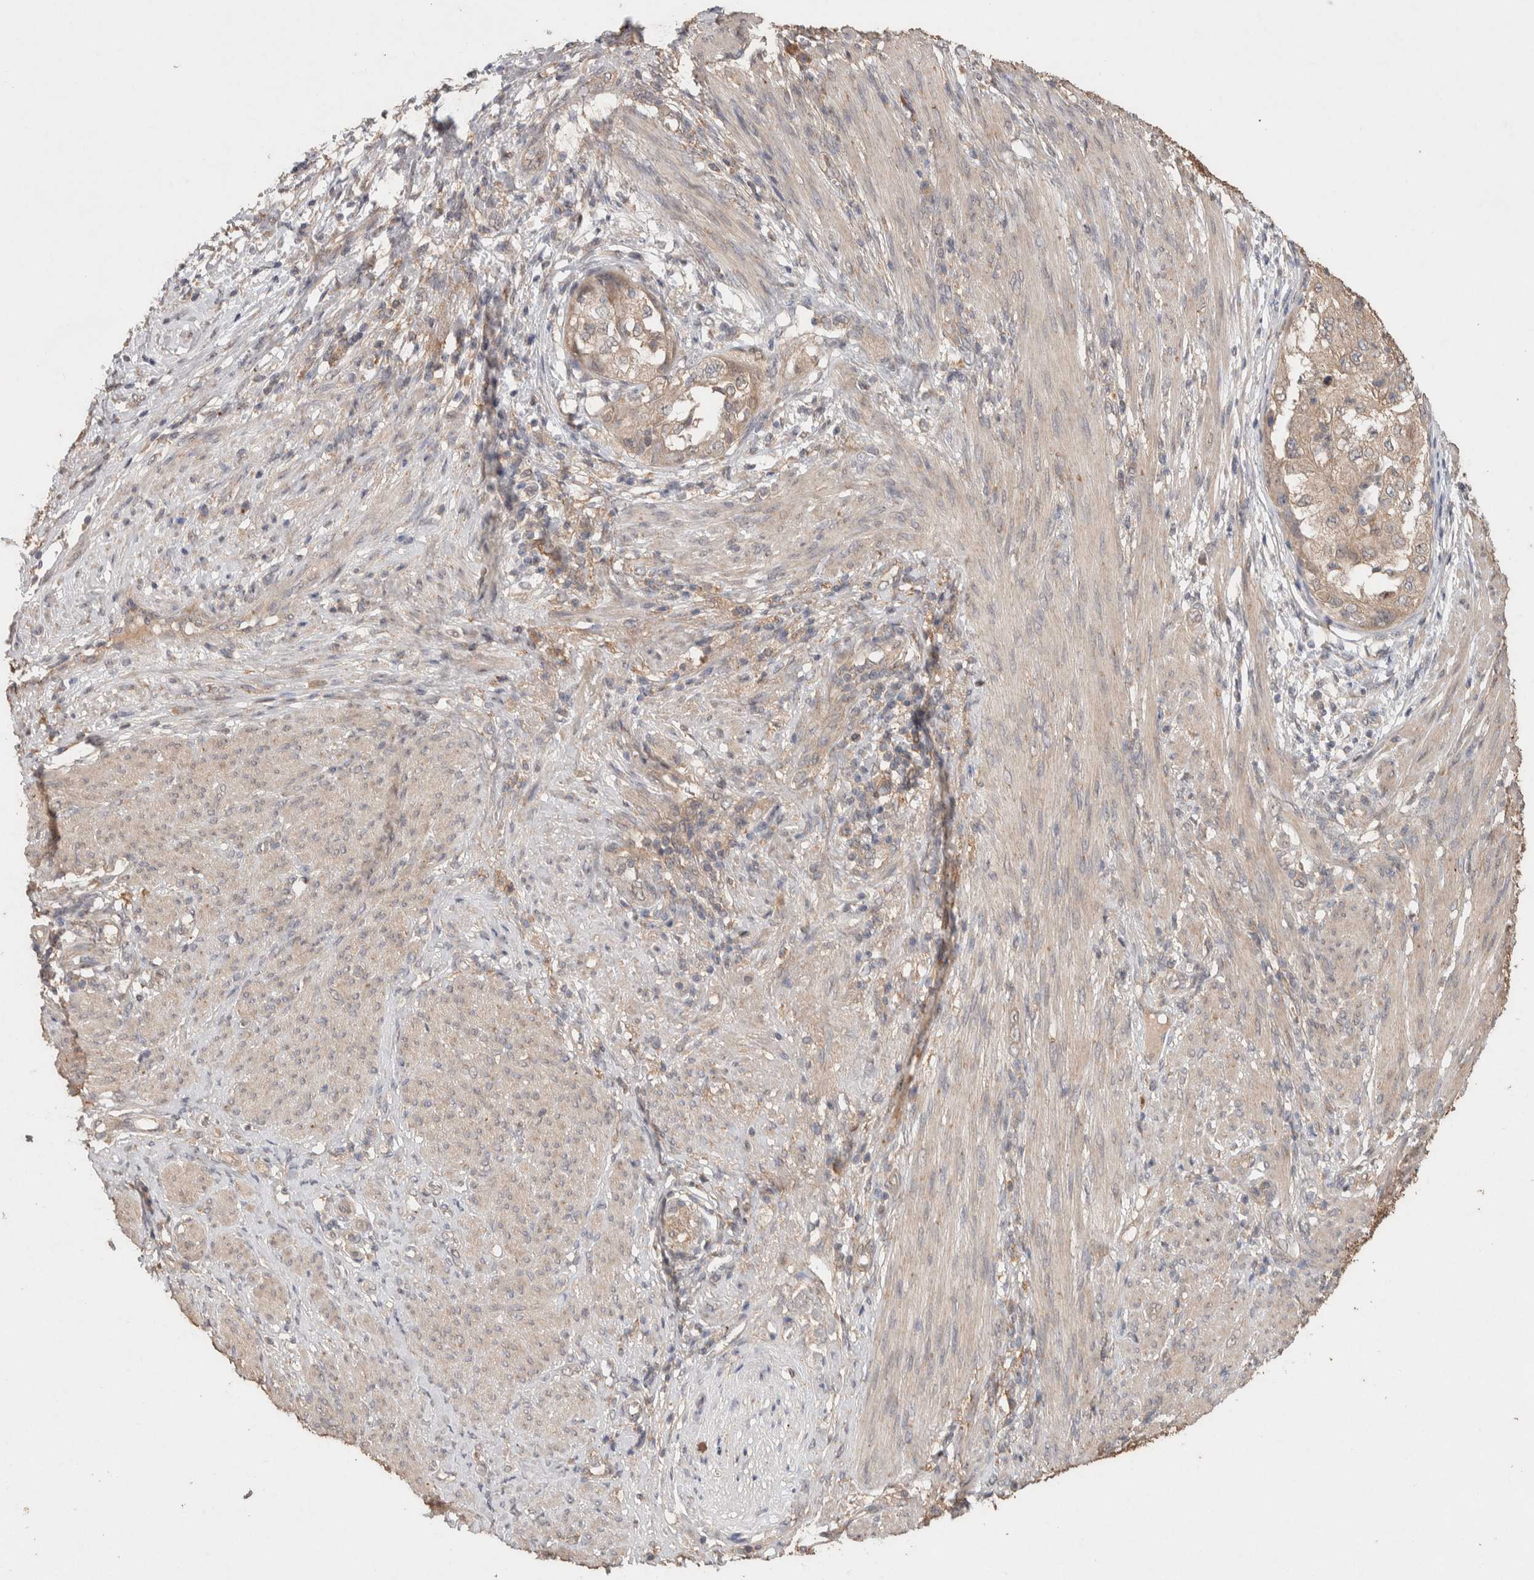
{"staining": {"intensity": "weak", "quantity": ">75%", "location": "cytoplasmic/membranous"}, "tissue": "endometrial cancer", "cell_type": "Tumor cells", "image_type": "cancer", "snomed": [{"axis": "morphology", "description": "Adenocarcinoma, NOS"}, {"axis": "topography", "description": "Endometrium"}], "caption": "An immunohistochemistry photomicrograph of tumor tissue is shown. Protein staining in brown highlights weak cytoplasmic/membranous positivity in endometrial cancer within tumor cells.", "gene": "KCNJ5", "patient": {"sex": "female", "age": 85}}